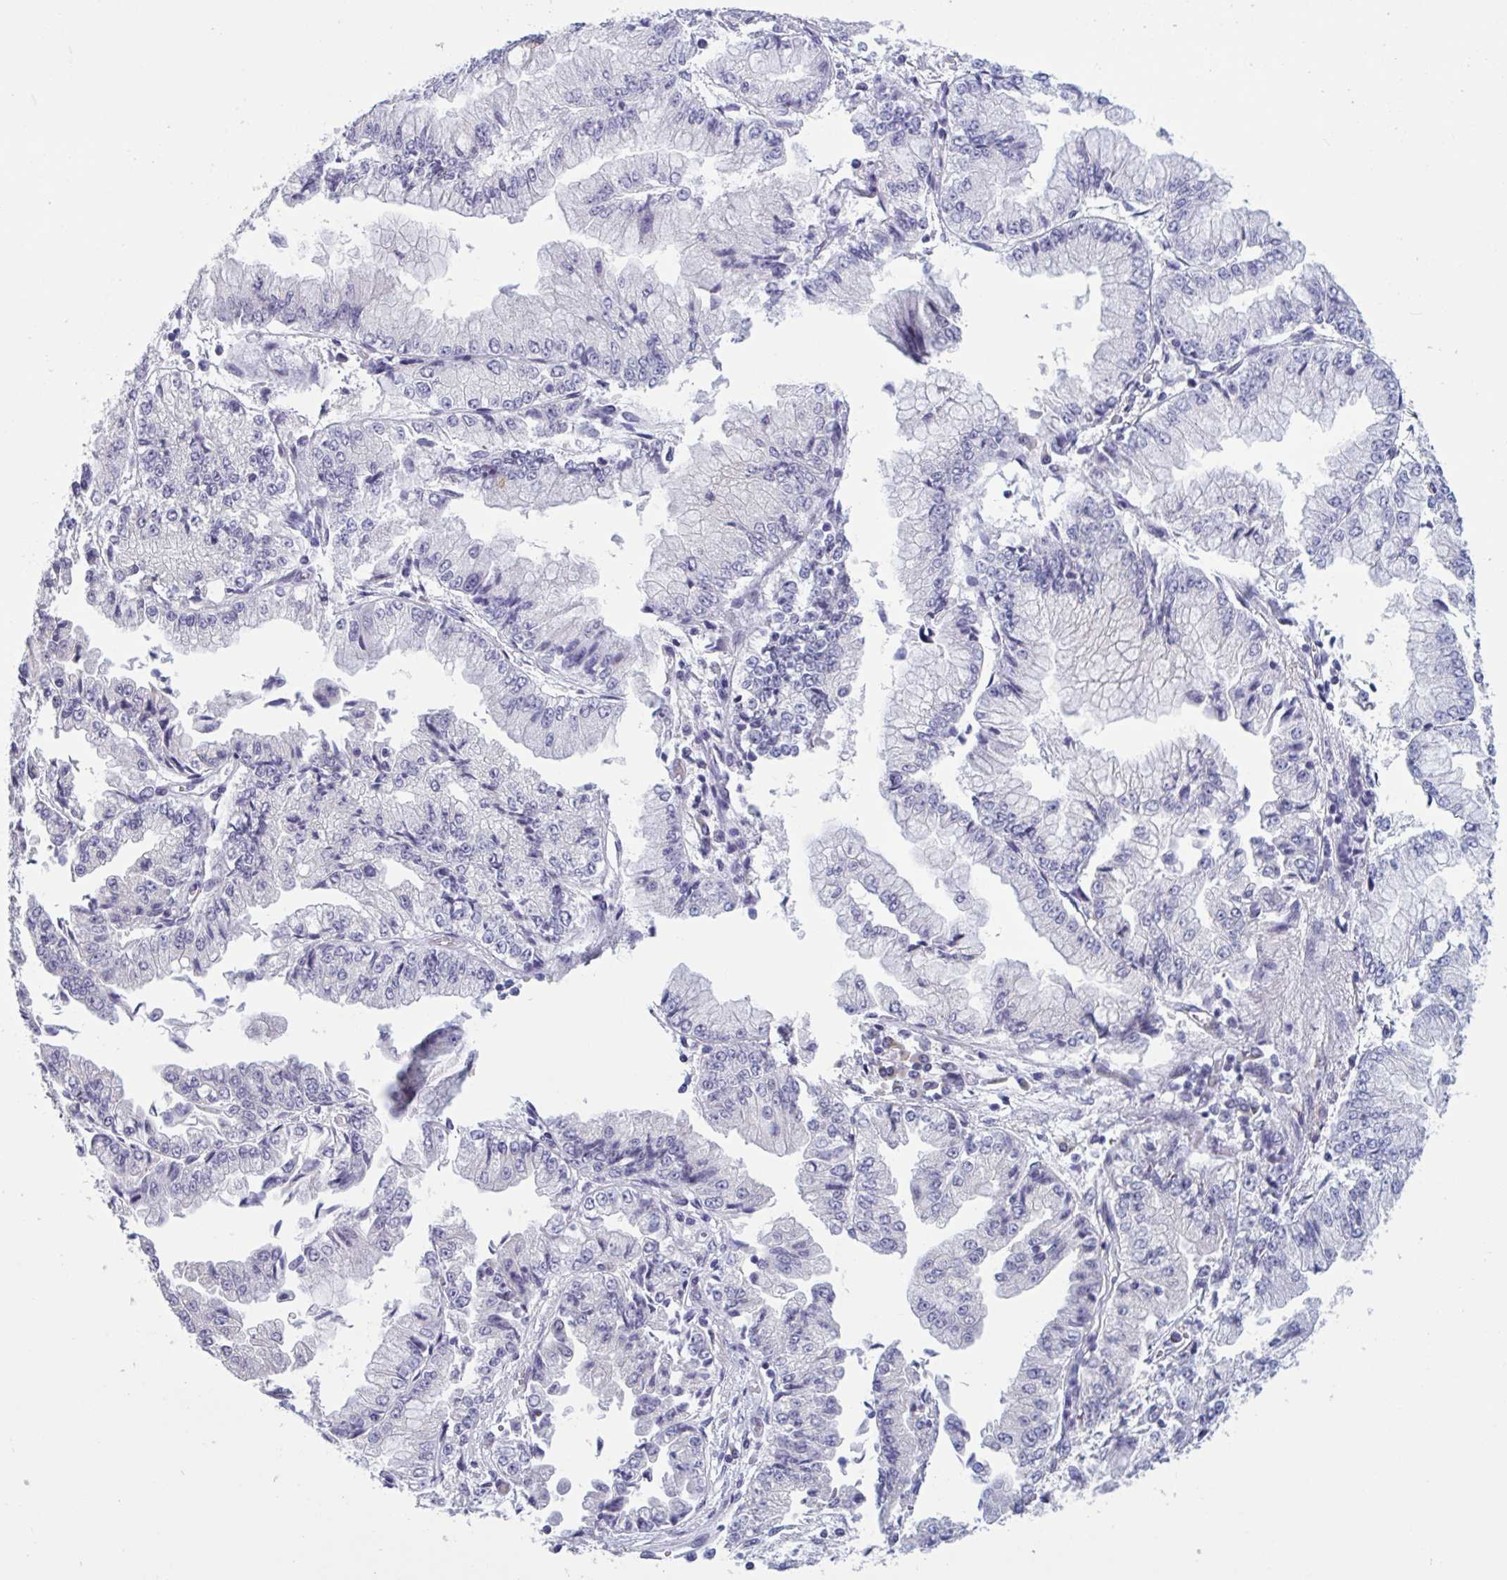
{"staining": {"intensity": "negative", "quantity": "none", "location": "none"}, "tissue": "stomach cancer", "cell_type": "Tumor cells", "image_type": "cancer", "snomed": [{"axis": "morphology", "description": "Adenocarcinoma, NOS"}, {"axis": "topography", "description": "Stomach, upper"}], "caption": "Immunohistochemistry (IHC) photomicrograph of stomach adenocarcinoma stained for a protein (brown), which demonstrates no positivity in tumor cells. (DAB (3,3'-diaminobenzidine) immunohistochemistry visualized using brightfield microscopy, high magnification).", "gene": "HSD11B2", "patient": {"sex": "female", "age": 74}}